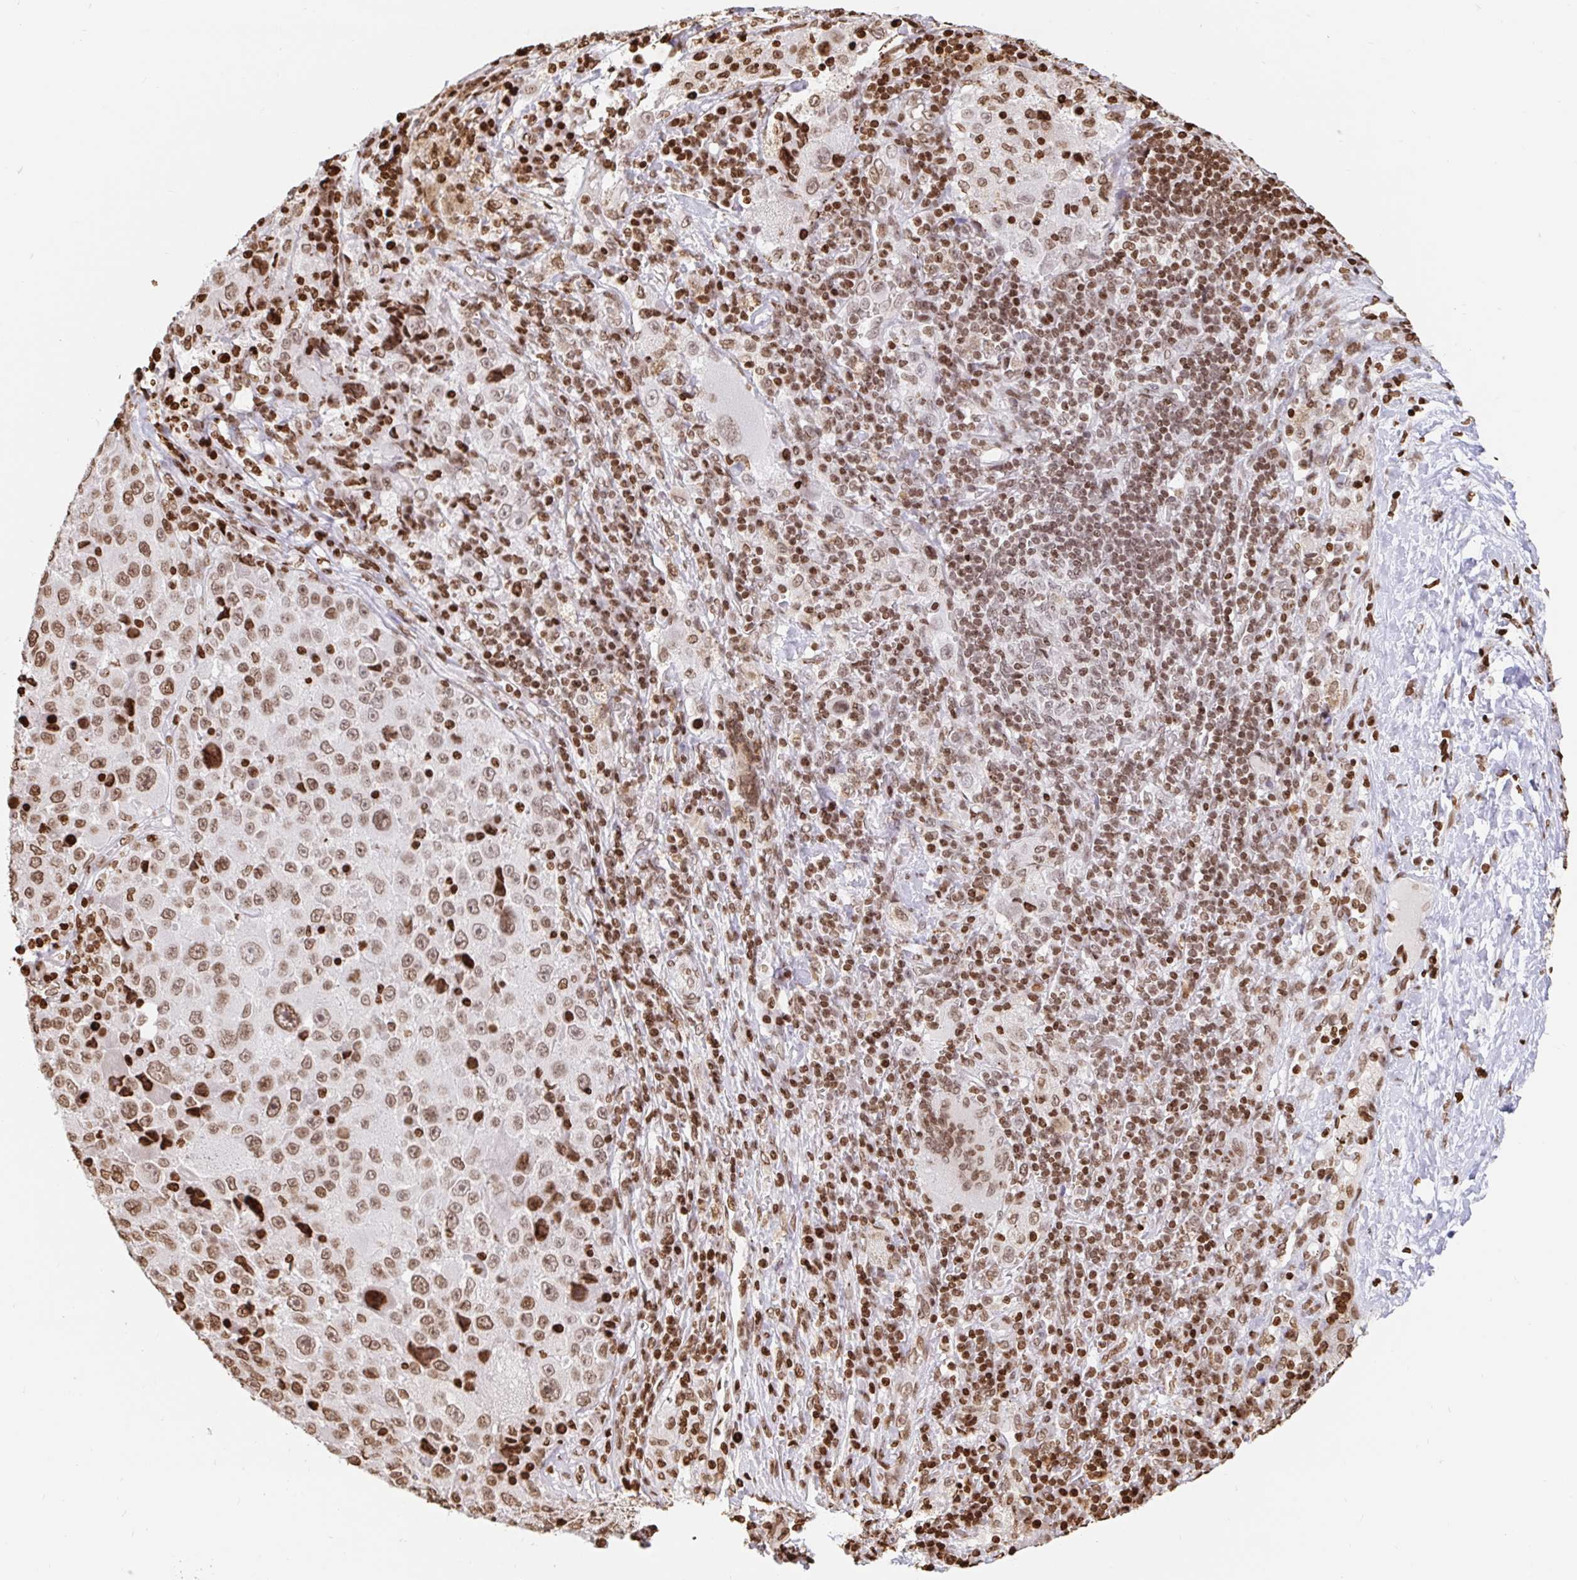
{"staining": {"intensity": "moderate", "quantity": ">75%", "location": "nuclear"}, "tissue": "melanoma", "cell_type": "Tumor cells", "image_type": "cancer", "snomed": [{"axis": "morphology", "description": "Malignant melanoma, Metastatic site"}, {"axis": "topography", "description": "Lymph node"}], "caption": "Tumor cells reveal medium levels of moderate nuclear expression in about >75% of cells in human melanoma.", "gene": "H2BC5", "patient": {"sex": "male", "age": 62}}